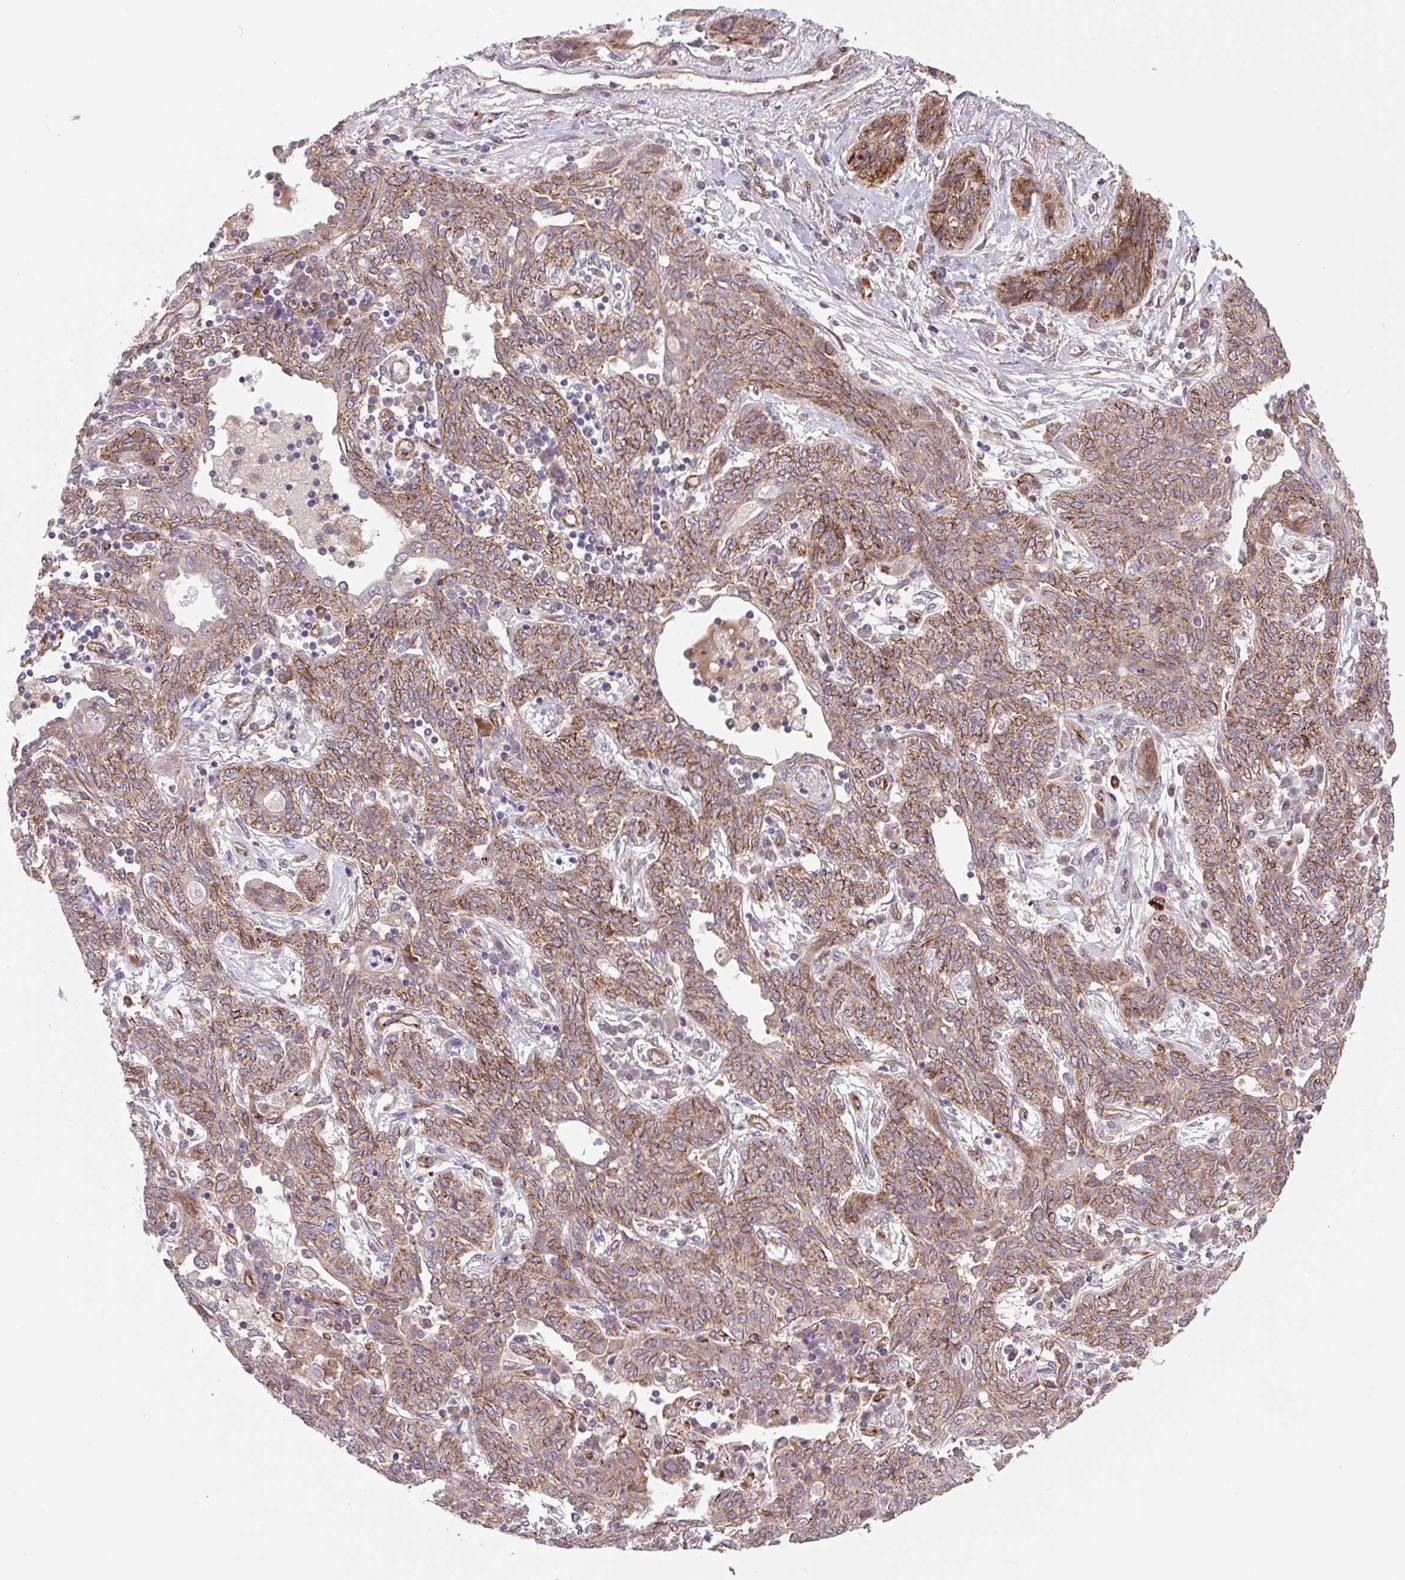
{"staining": {"intensity": "moderate", "quantity": ">75%", "location": "cytoplasmic/membranous"}, "tissue": "lung cancer", "cell_type": "Tumor cells", "image_type": "cancer", "snomed": [{"axis": "morphology", "description": "Squamous cell carcinoma, NOS"}, {"axis": "topography", "description": "Lung"}], "caption": "Lung cancer (squamous cell carcinoma) tissue exhibits moderate cytoplasmic/membranous positivity in about >75% of tumor cells, visualized by immunohistochemistry. (DAB (3,3'-diaminobenzidine) IHC, brown staining for protein, blue staining for nuclei).", "gene": "SEPTIN10", "patient": {"sex": "female", "age": 70}}